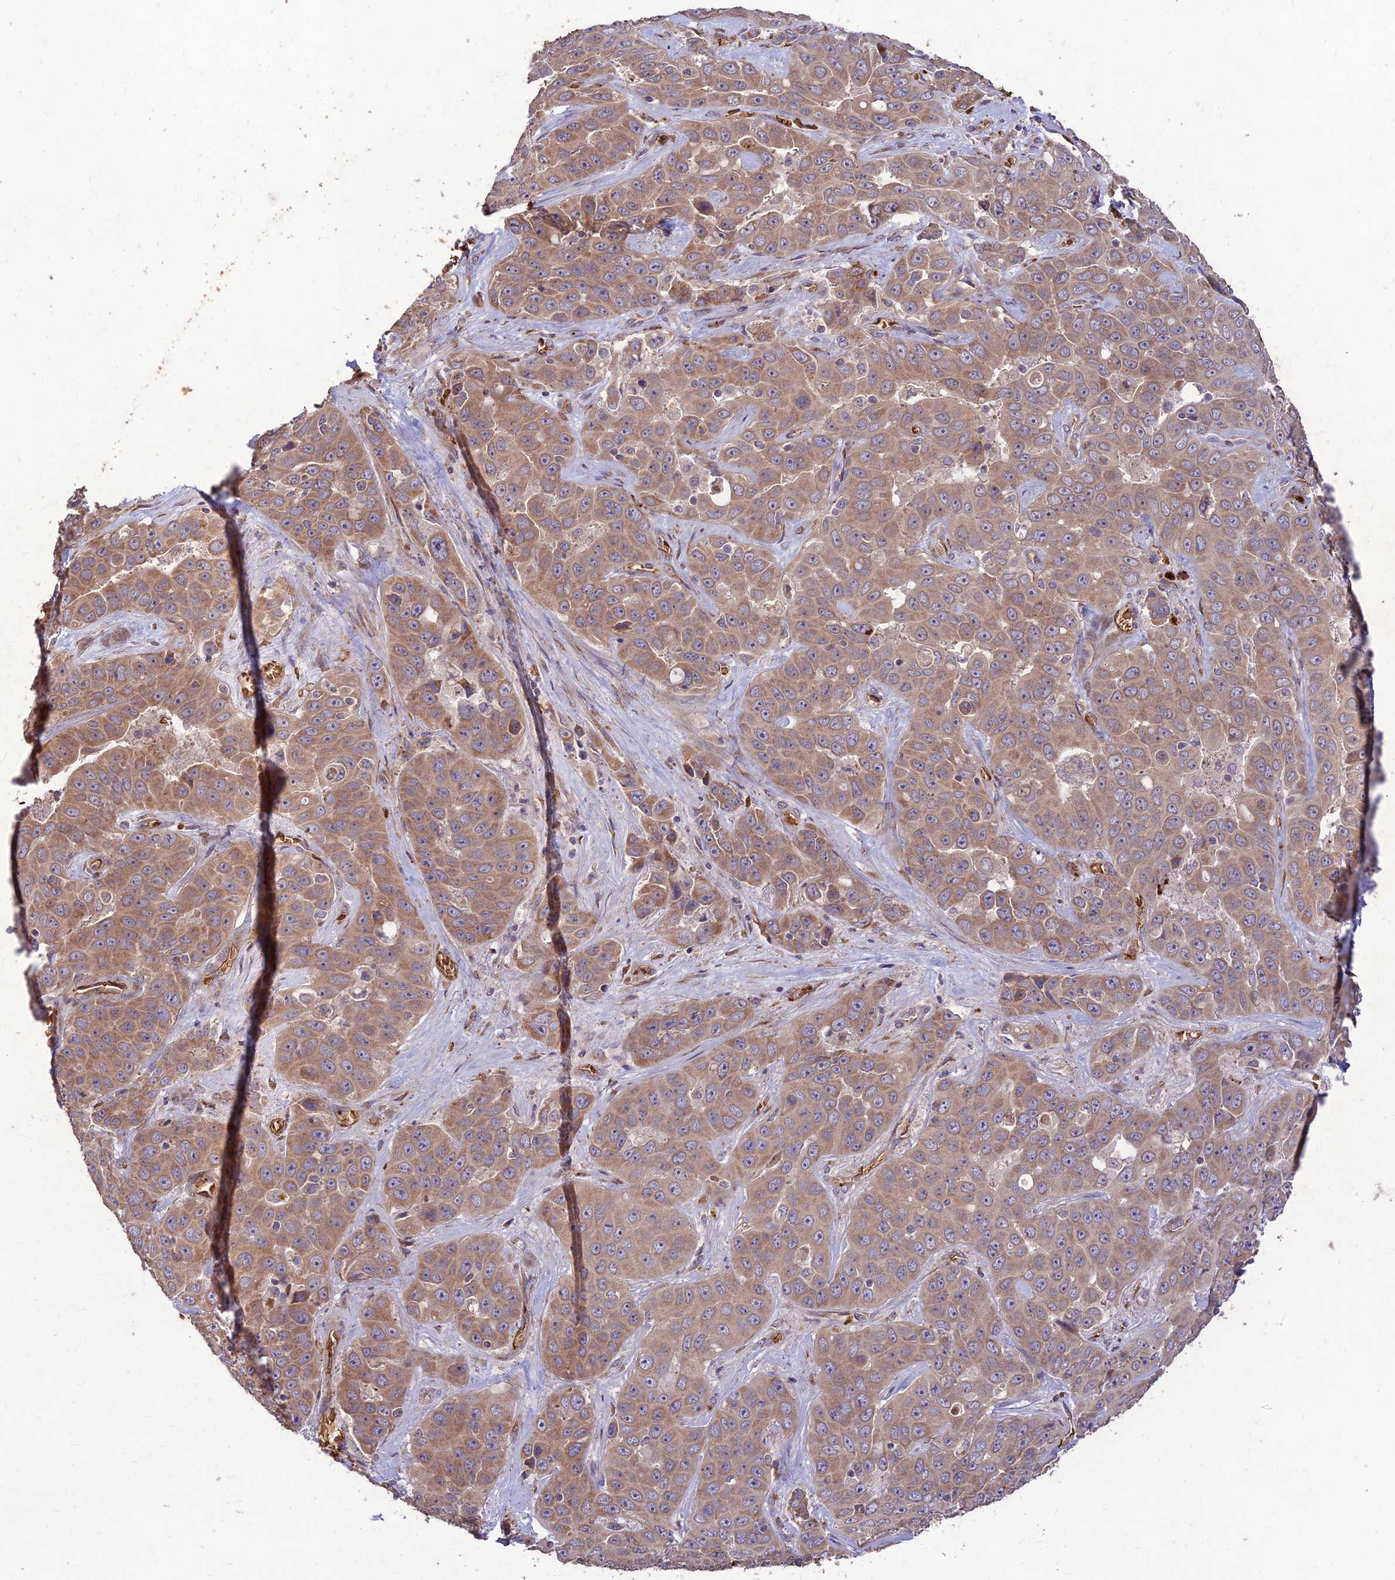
{"staining": {"intensity": "moderate", "quantity": ">75%", "location": "cytoplasmic/membranous"}, "tissue": "liver cancer", "cell_type": "Tumor cells", "image_type": "cancer", "snomed": [{"axis": "morphology", "description": "Cholangiocarcinoma"}, {"axis": "topography", "description": "Liver"}], "caption": "Liver cancer (cholangiocarcinoma) stained for a protein exhibits moderate cytoplasmic/membranous positivity in tumor cells.", "gene": "PPP1R11", "patient": {"sex": "female", "age": 52}}